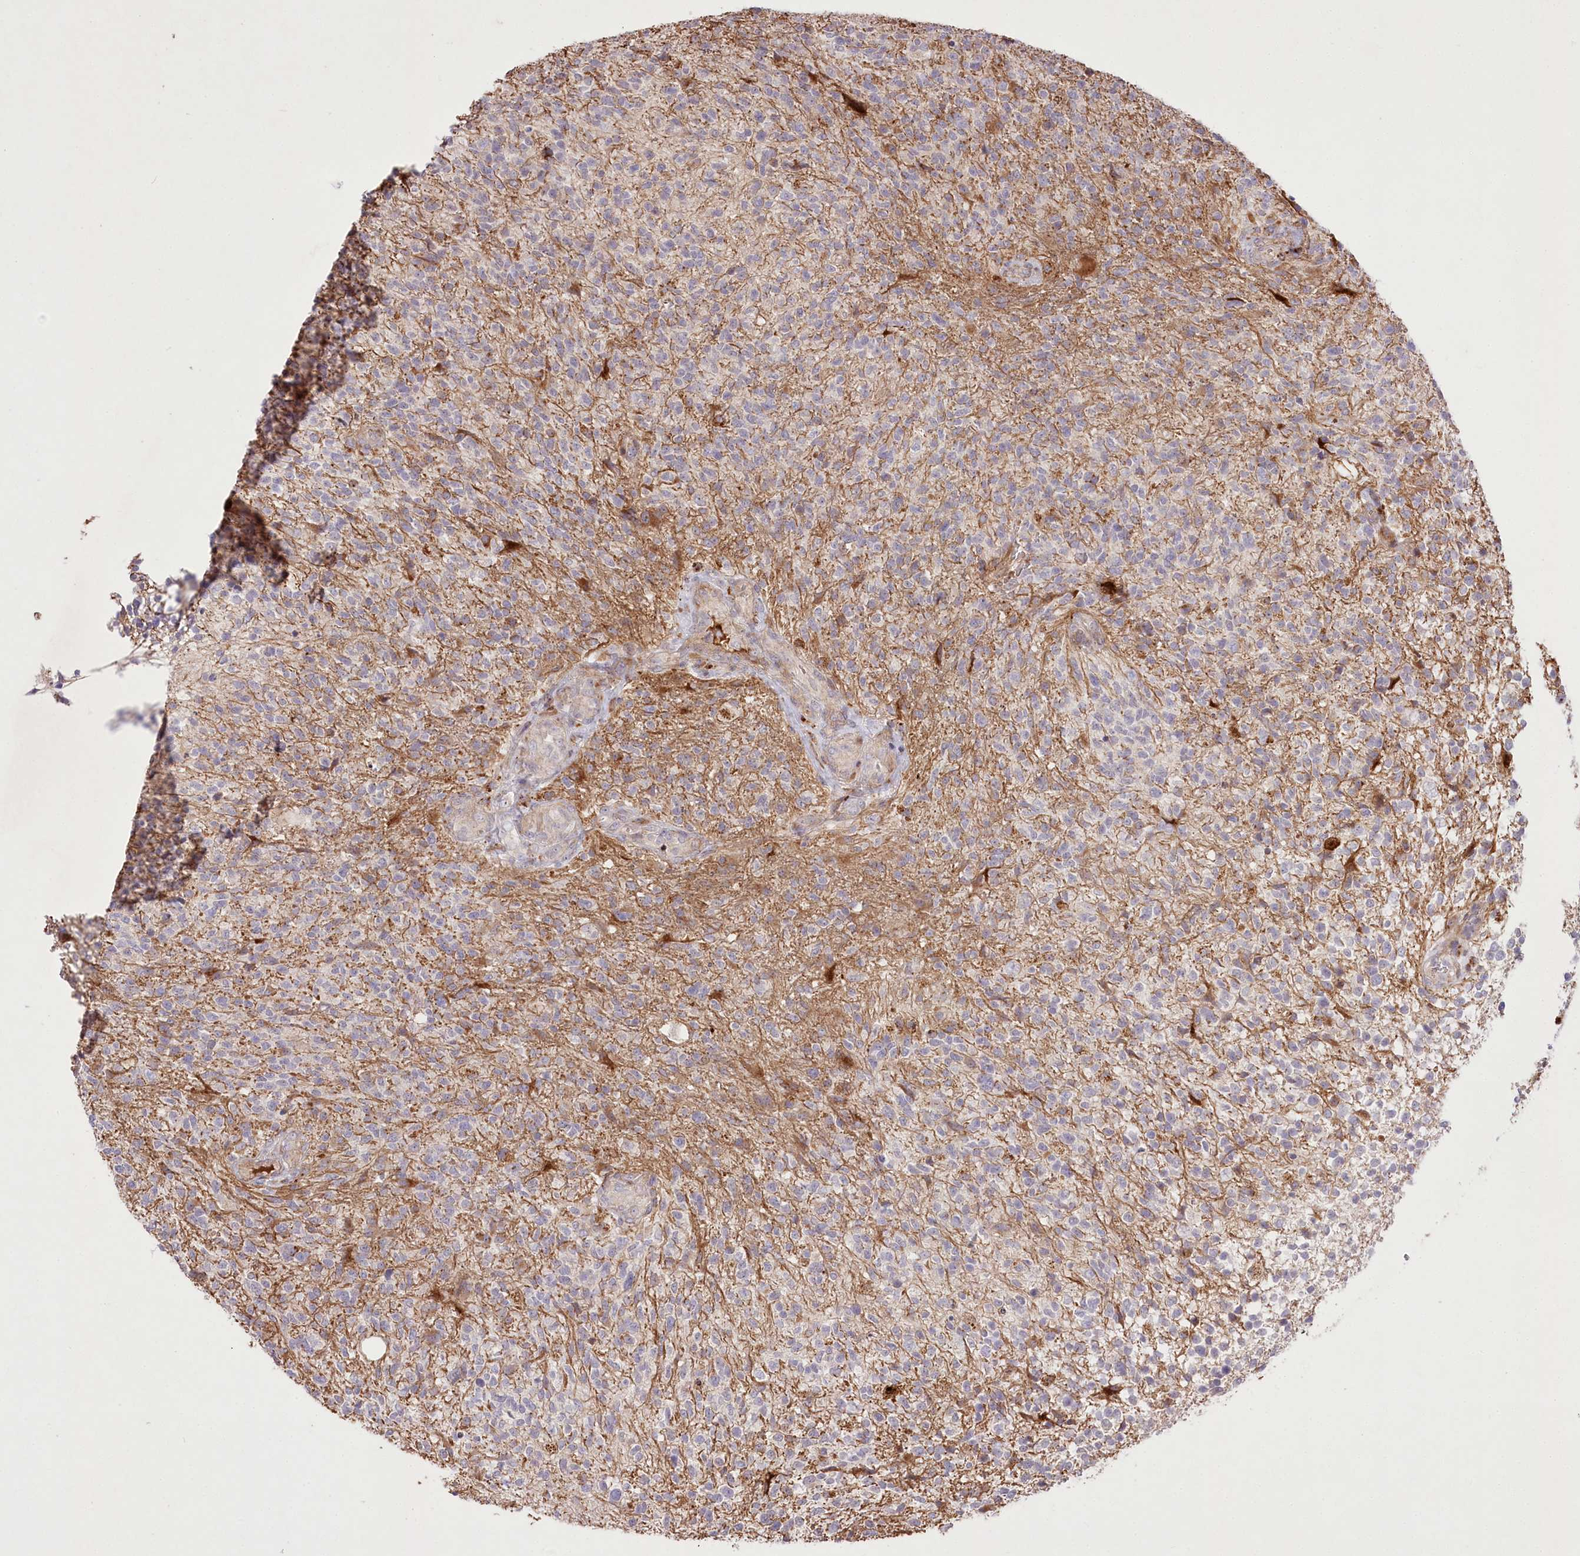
{"staining": {"intensity": "negative", "quantity": "none", "location": "none"}, "tissue": "glioma", "cell_type": "Tumor cells", "image_type": "cancer", "snomed": [{"axis": "morphology", "description": "Glioma, malignant, High grade"}, {"axis": "topography", "description": "Brain"}], "caption": "DAB (3,3'-diaminobenzidine) immunohistochemical staining of human glioma displays no significant positivity in tumor cells.", "gene": "RNF24", "patient": {"sex": "male", "age": 56}}